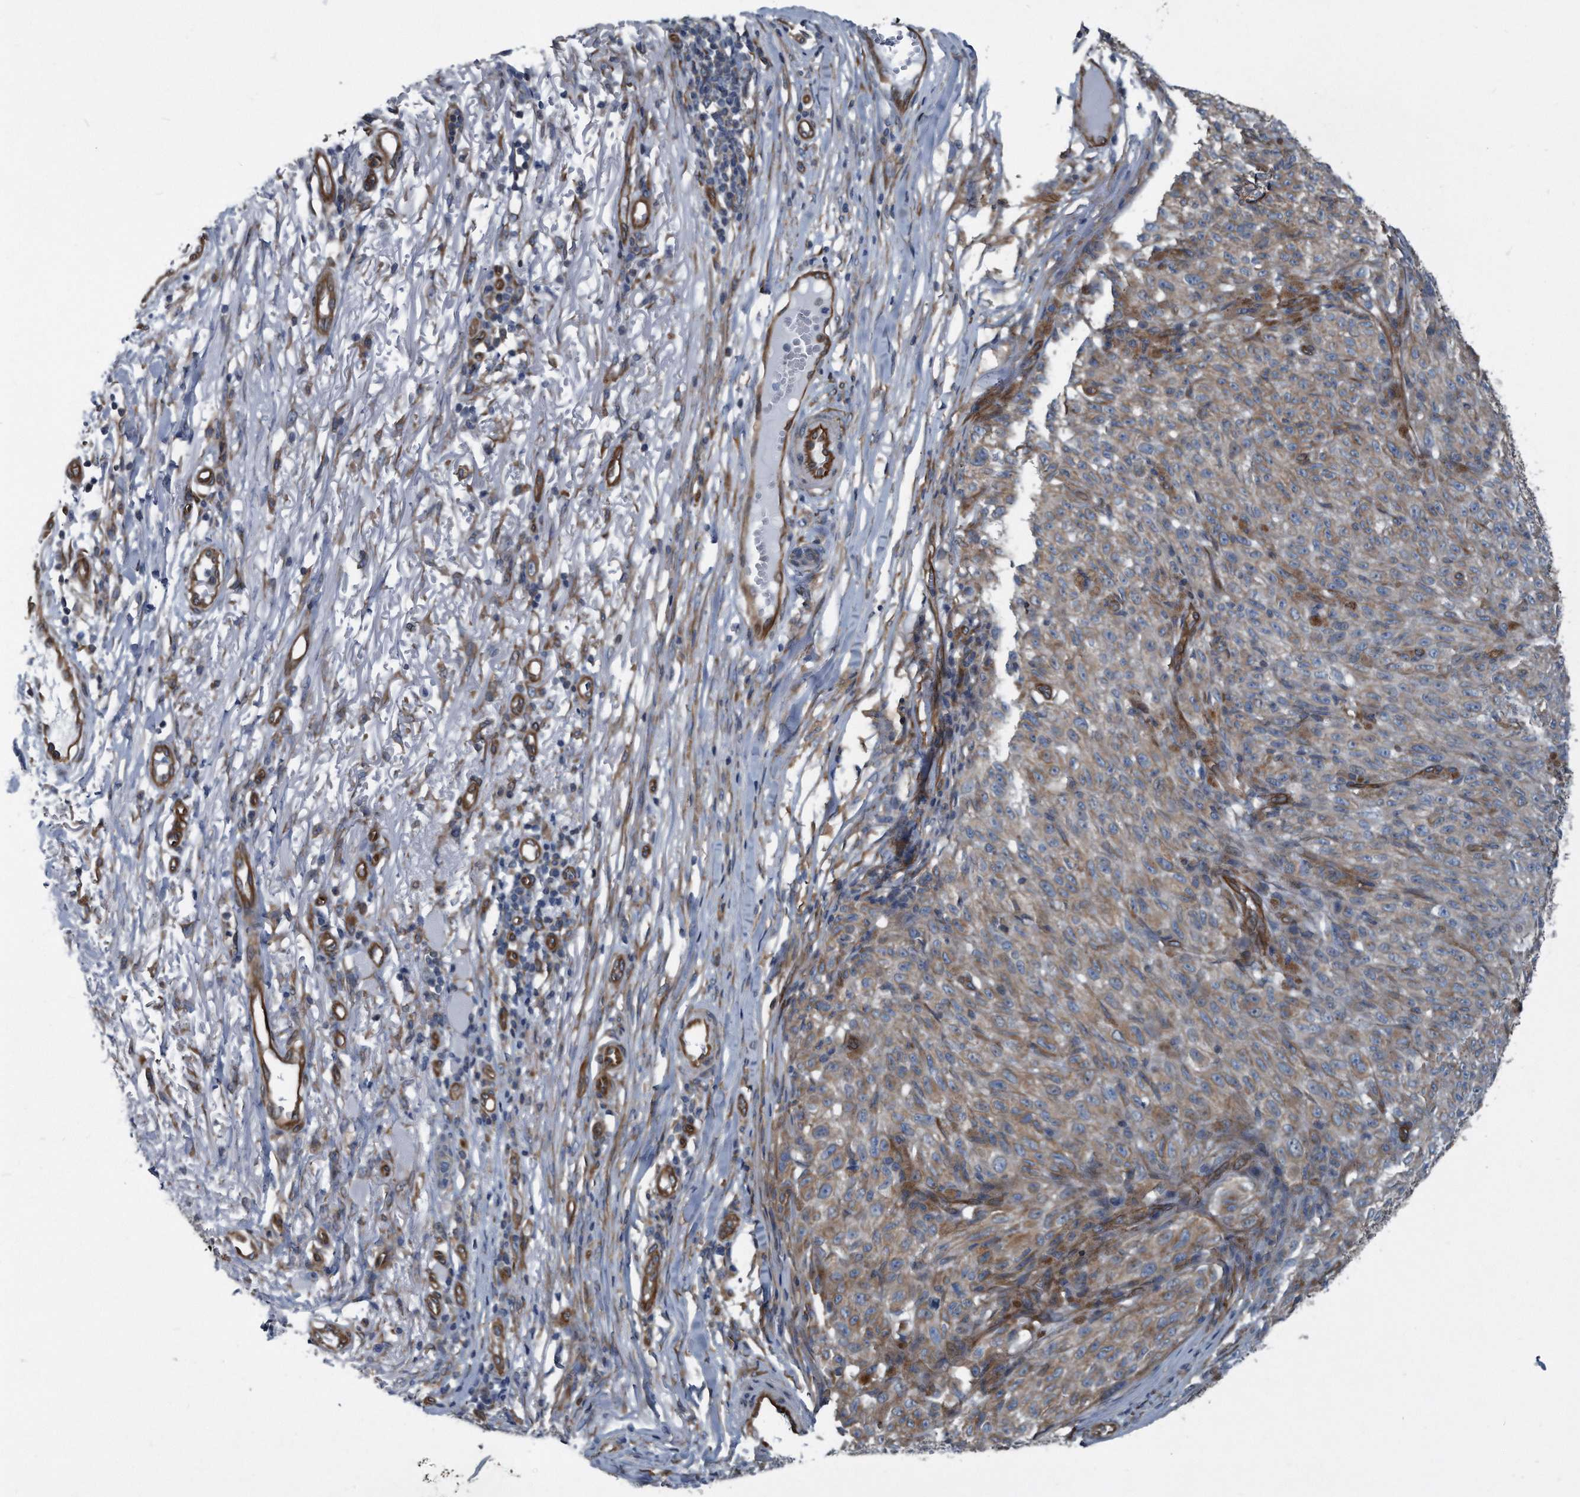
{"staining": {"intensity": "weak", "quantity": ">75%", "location": "cytoplasmic/membranous"}, "tissue": "melanoma", "cell_type": "Tumor cells", "image_type": "cancer", "snomed": [{"axis": "morphology", "description": "Malignant melanoma, NOS"}, {"axis": "topography", "description": "Skin"}], "caption": "Immunohistochemical staining of human melanoma exhibits low levels of weak cytoplasmic/membranous positivity in about >75% of tumor cells.", "gene": "PLEC", "patient": {"sex": "female", "age": 82}}